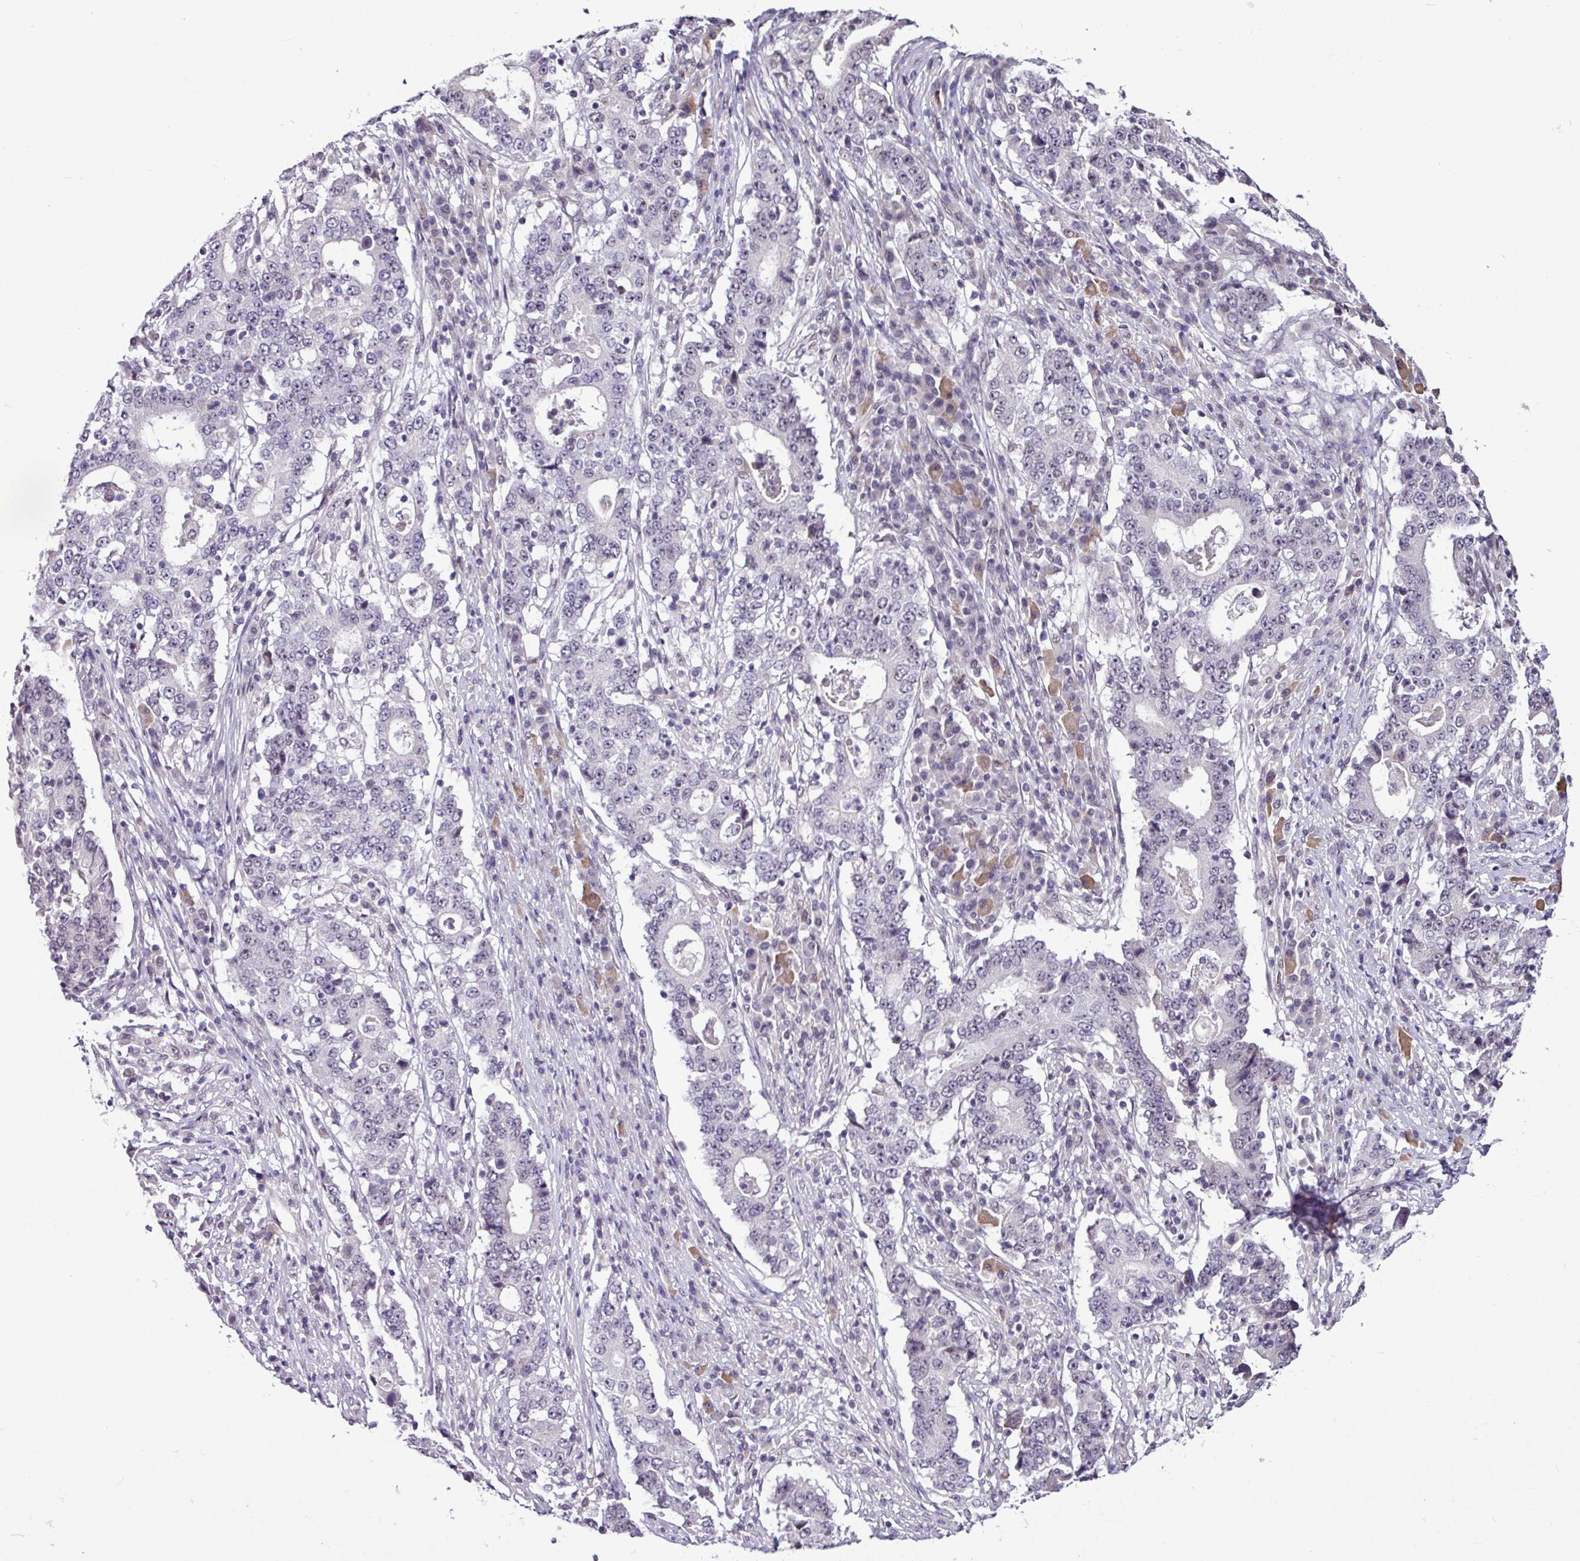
{"staining": {"intensity": "negative", "quantity": "none", "location": "none"}, "tissue": "stomach cancer", "cell_type": "Tumor cells", "image_type": "cancer", "snomed": [{"axis": "morphology", "description": "Adenocarcinoma, NOS"}, {"axis": "topography", "description": "Stomach"}], "caption": "Immunohistochemistry (IHC) histopathology image of neoplastic tissue: human stomach cancer (adenocarcinoma) stained with DAB reveals no significant protein expression in tumor cells.", "gene": "UTP18", "patient": {"sex": "male", "age": 59}}